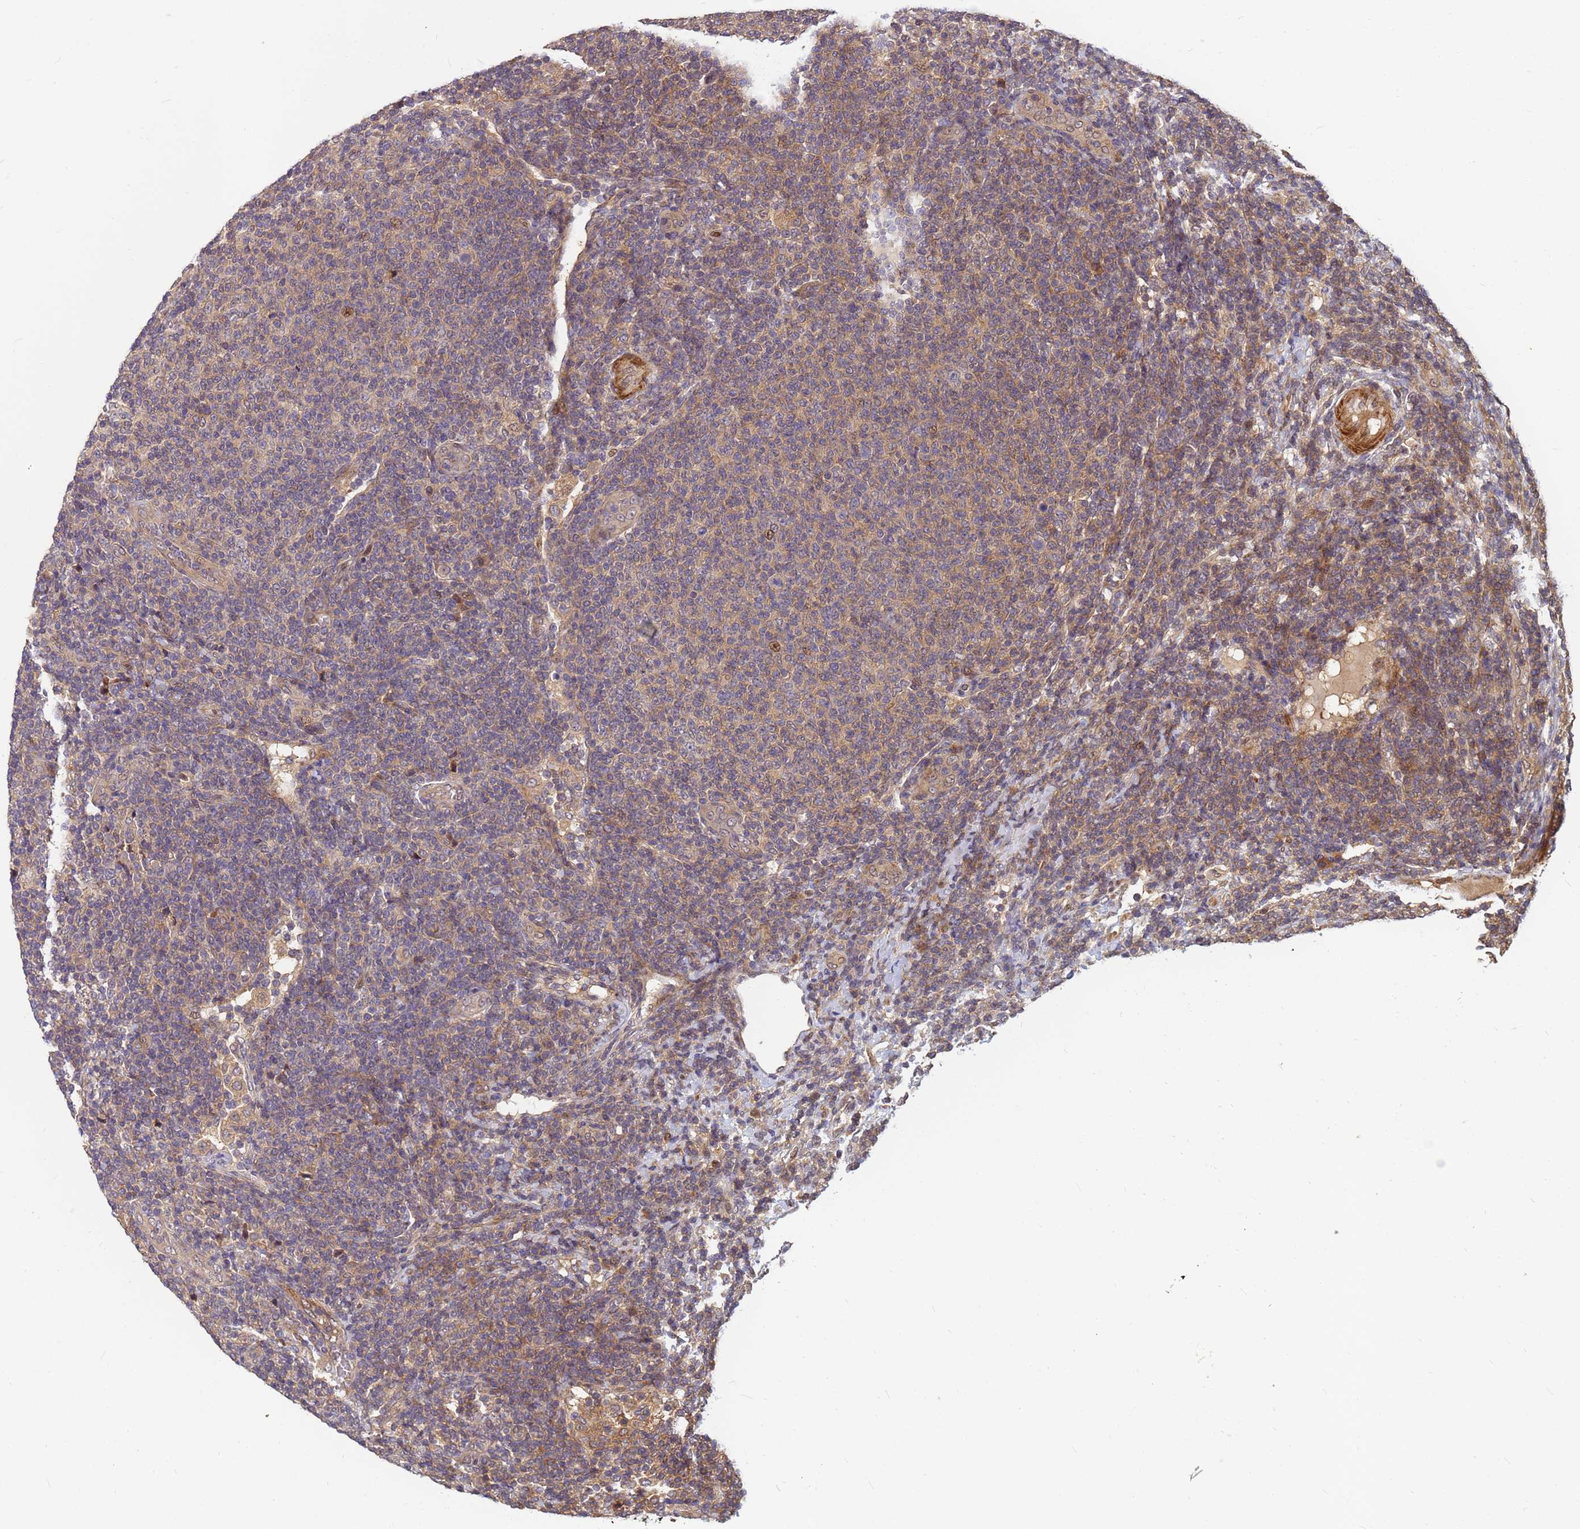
{"staining": {"intensity": "weak", "quantity": "25%-75%", "location": "cytoplasmic/membranous"}, "tissue": "lymphoma", "cell_type": "Tumor cells", "image_type": "cancer", "snomed": [{"axis": "morphology", "description": "Malignant lymphoma, non-Hodgkin's type, Low grade"}, {"axis": "topography", "description": "Lymph node"}], "caption": "DAB immunohistochemical staining of lymphoma exhibits weak cytoplasmic/membranous protein staining in about 25%-75% of tumor cells. (IHC, brightfield microscopy, high magnification).", "gene": "DUS4L", "patient": {"sex": "male", "age": 66}}